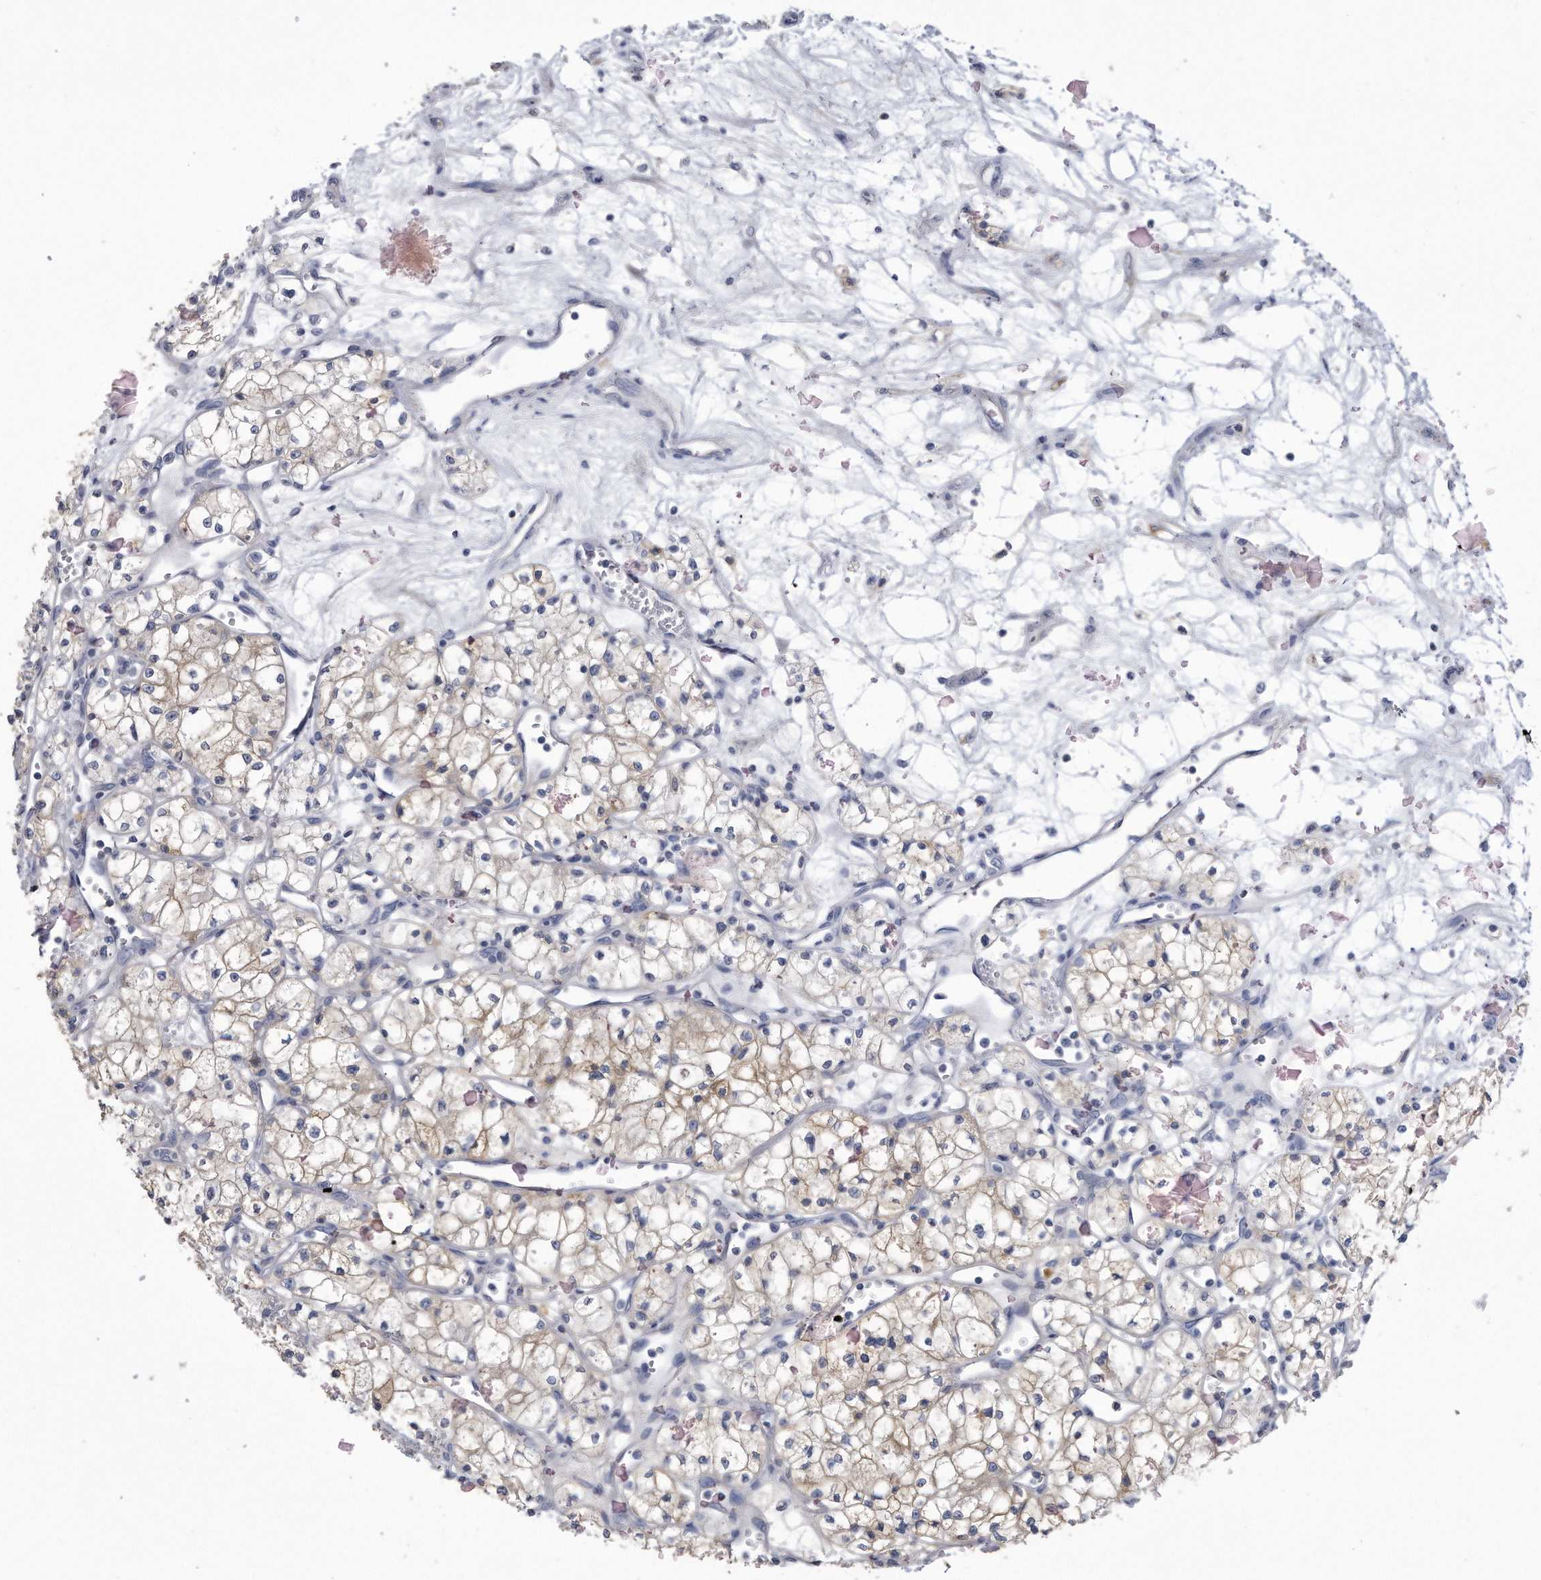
{"staining": {"intensity": "weak", "quantity": "<25%", "location": "cytoplasmic/membranous"}, "tissue": "renal cancer", "cell_type": "Tumor cells", "image_type": "cancer", "snomed": [{"axis": "morphology", "description": "Adenocarcinoma, NOS"}, {"axis": "topography", "description": "Kidney"}], "caption": "Tumor cells are negative for brown protein staining in renal cancer (adenocarcinoma).", "gene": "PYGB", "patient": {"sex": "male", "age": 59}}